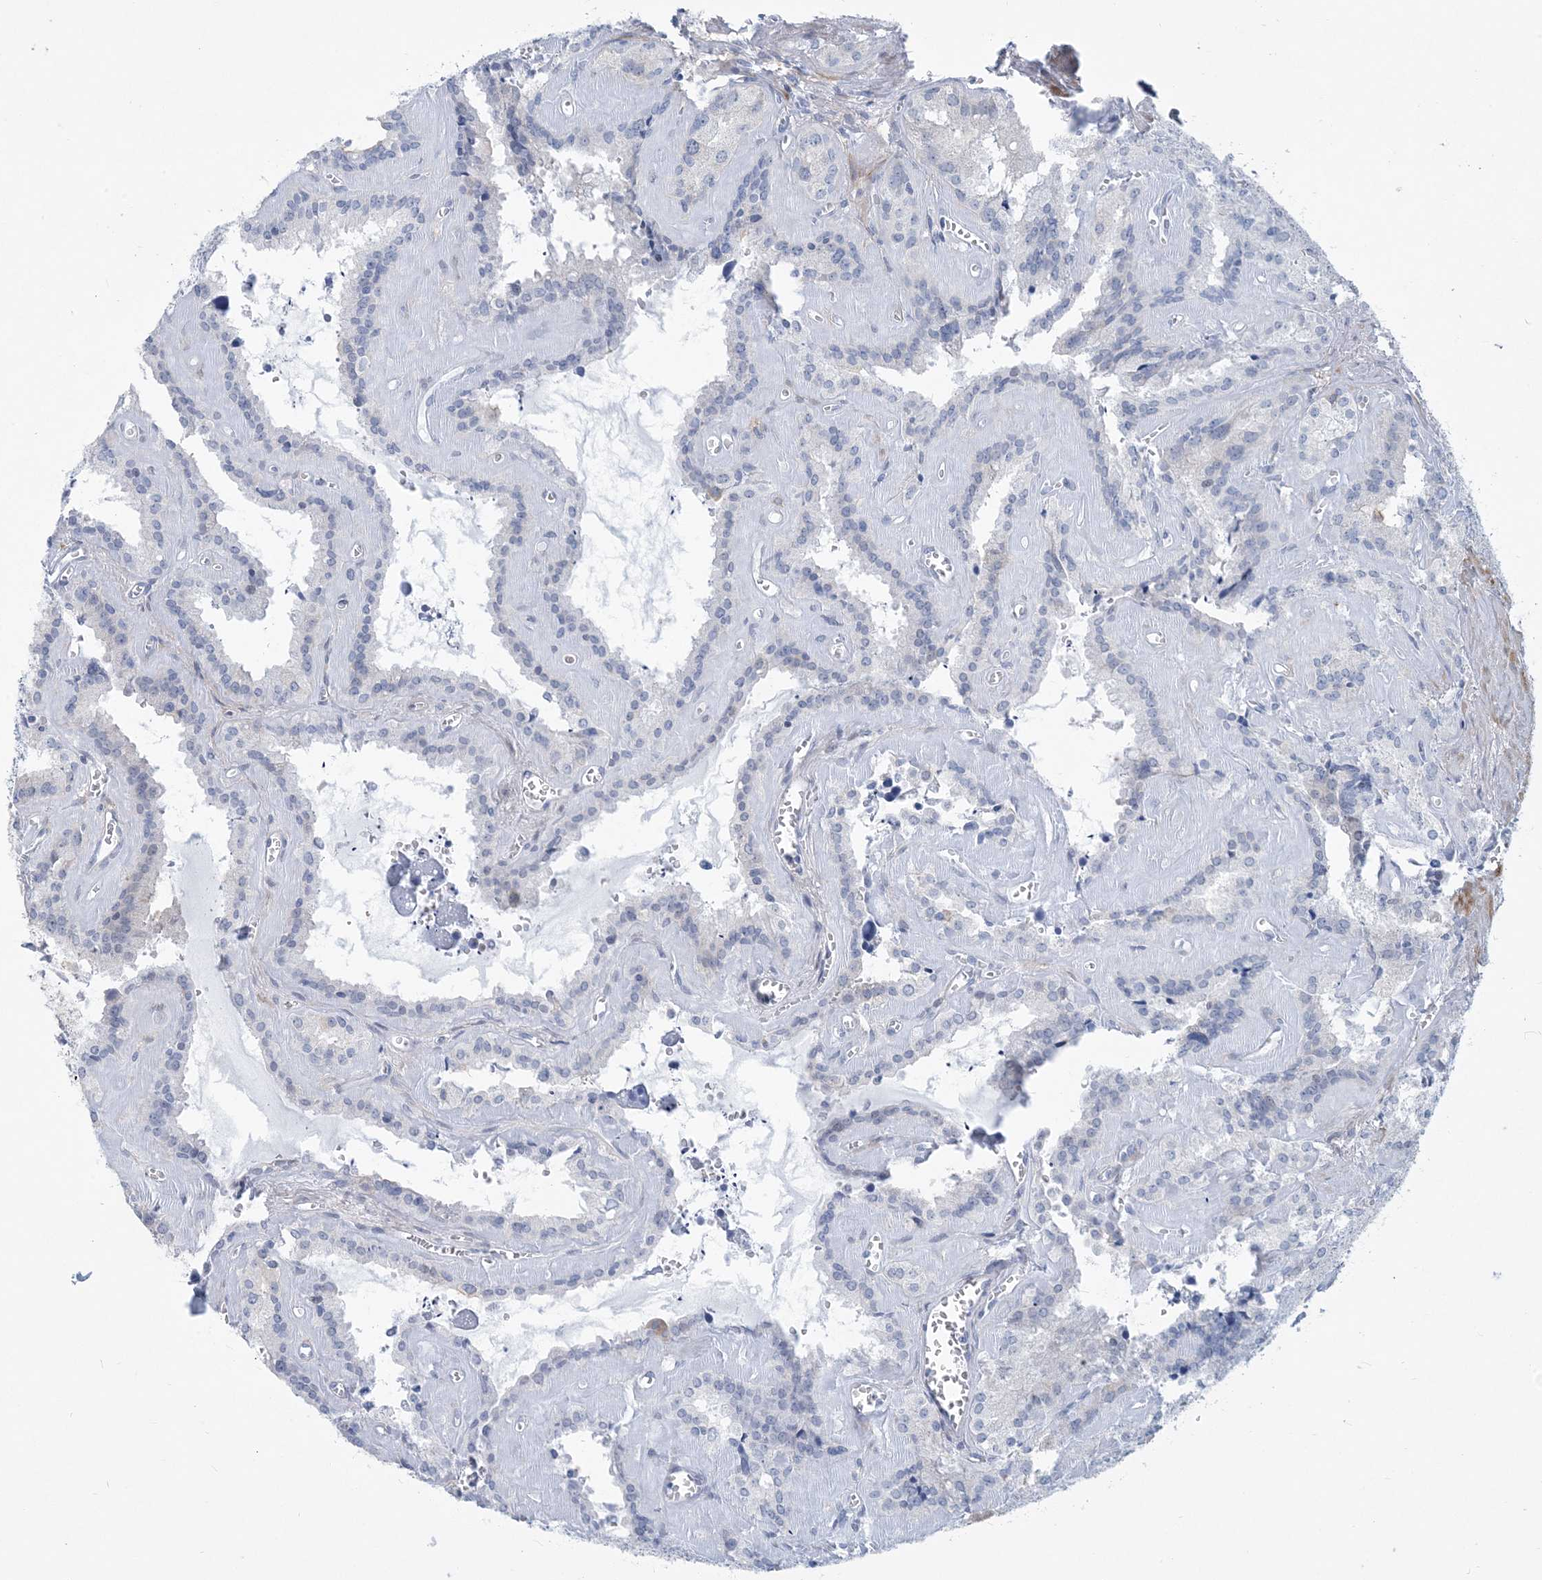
{"staining": {"intensity": "negative", "quantity": "none", "location": "none"}, "tissue": "seminal vesicle", "cell_type": "Glandular cells", "image_type": "normal", "snomed": [{"axis": "morphology", "description": "Normal tissue, NOS"}, {"axis": "topography", "description": "Prostate"}, {"axis": "topography", "description": "Seminal veicle"}], "caption": "Immunohistochemistry of normal seminal vesicle exhibits no positivity in glandular cells.", "gene": "MOXD1", "patient": {"sex": "male", "age": 59}}